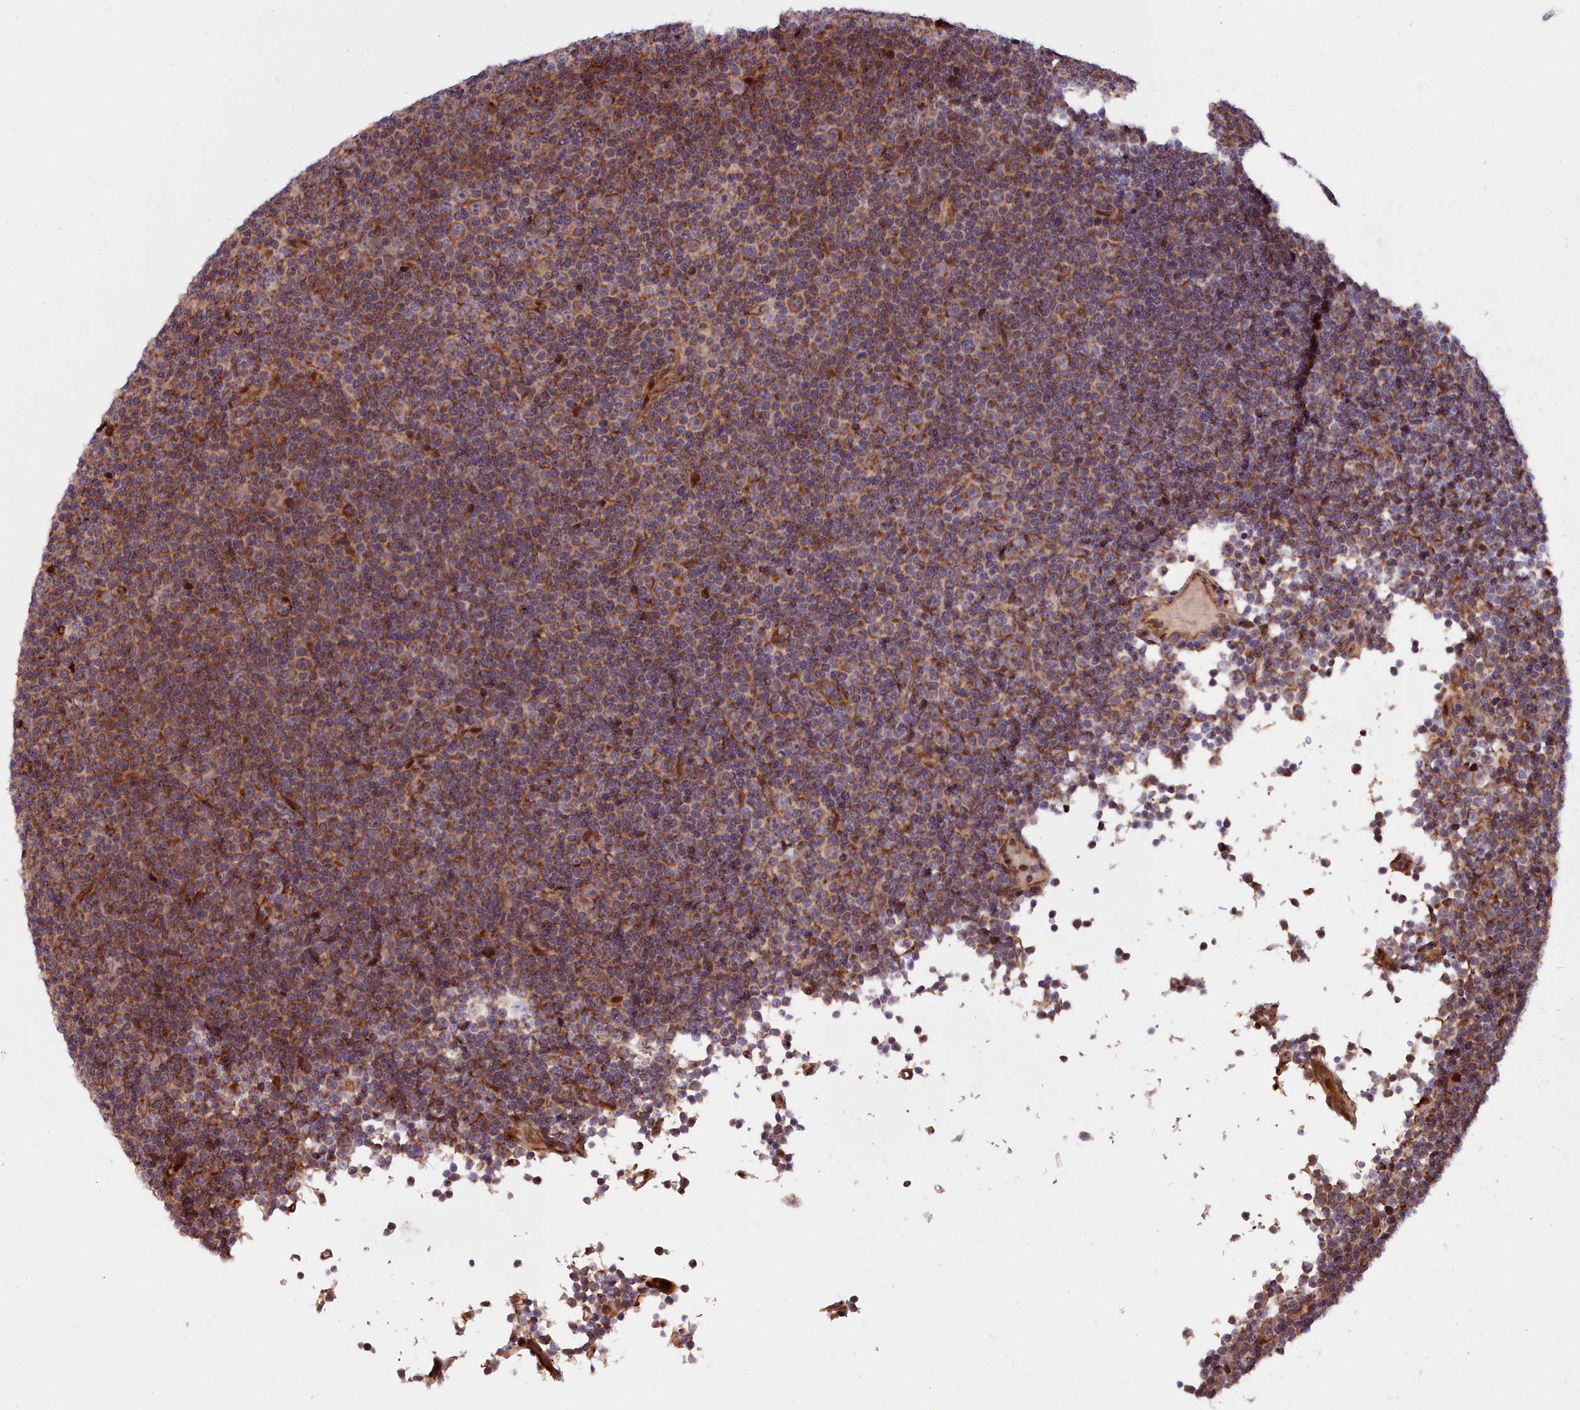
{"staining": {"intensity": "strong", "quantity": ">75%", "location": "cytoplasmic/membranous"}, "tissue": "lymphoma", "cell_type": "Tumor cells", "image_type": "cancer", "snomed": [{"axis": "morphology", "description": "Malignant lymphoma, non-Hodgkin's type, Low grade"}, {"axis": "topography", "description": "Lymph node"}], "caption": "Immunohistochemical staining of low-grade malignant lymphoma, non-Hodgkin's type exhibits strong cytoplasmic/membranous protein staining in approximately >75% of tumor cells.", "gene": "MRPS11", "patient": {"sex": "female", "age": 67}}